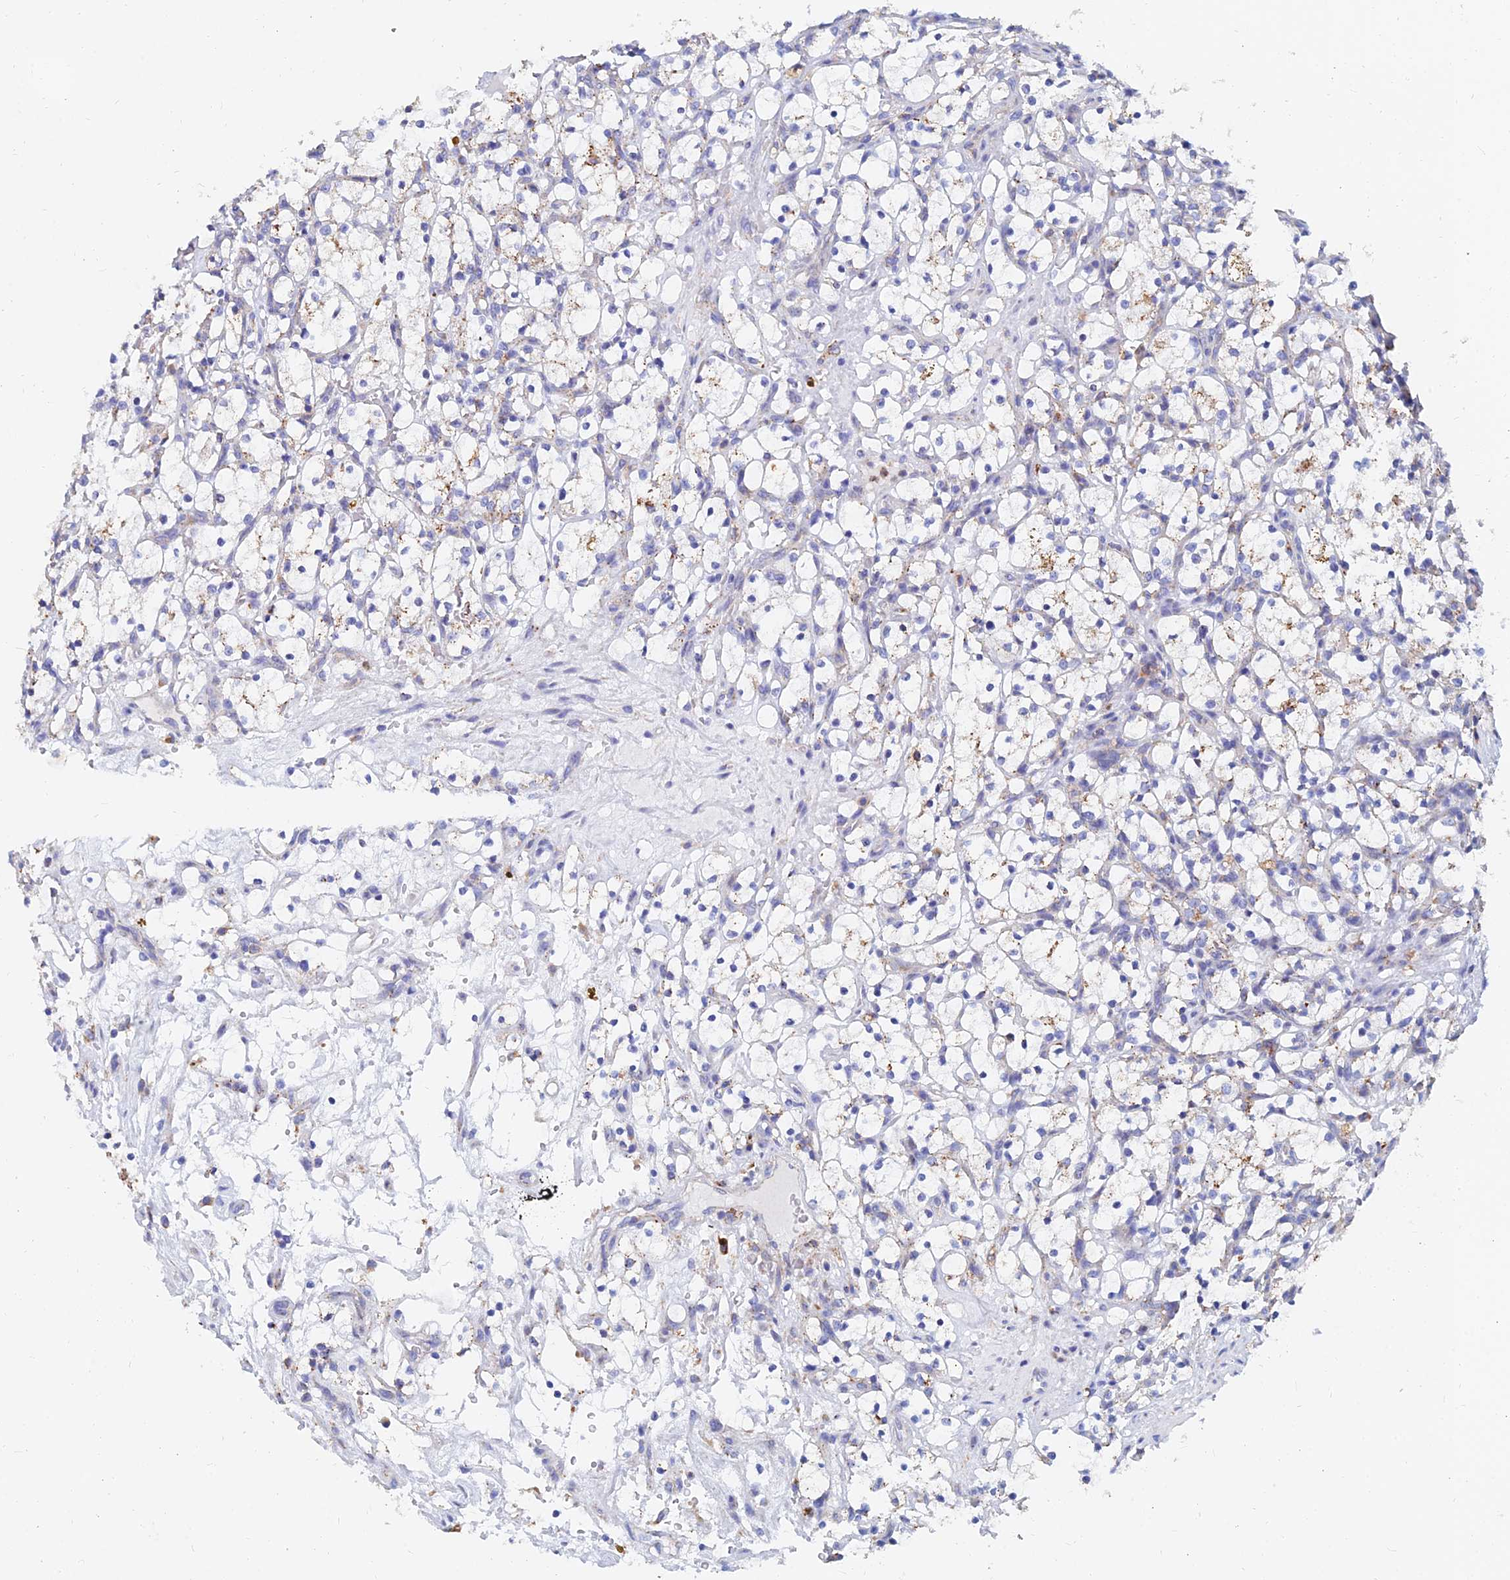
{"staining": {"intensity": "weak", "quantity": "<25%", "location": "cytoplasmic/membranous"}, "tissue": "renal cancer", "cell_type": "Tumor cells", "image_type": "cancer", "snomed": [{"axis": "morphology", "description": "Adenocarcinoma, NOS"}, {"axis": "topography", "description": "Kidney"}], "caption": "Immunohistochemistry histopathology image of neoplastic tissue: human adenocarcinoma (renal) stained with DAB displays no significant protein expression in tumor cells.", "gene": "SPNS1", "patient": {"sex": "female", "age": 69}}